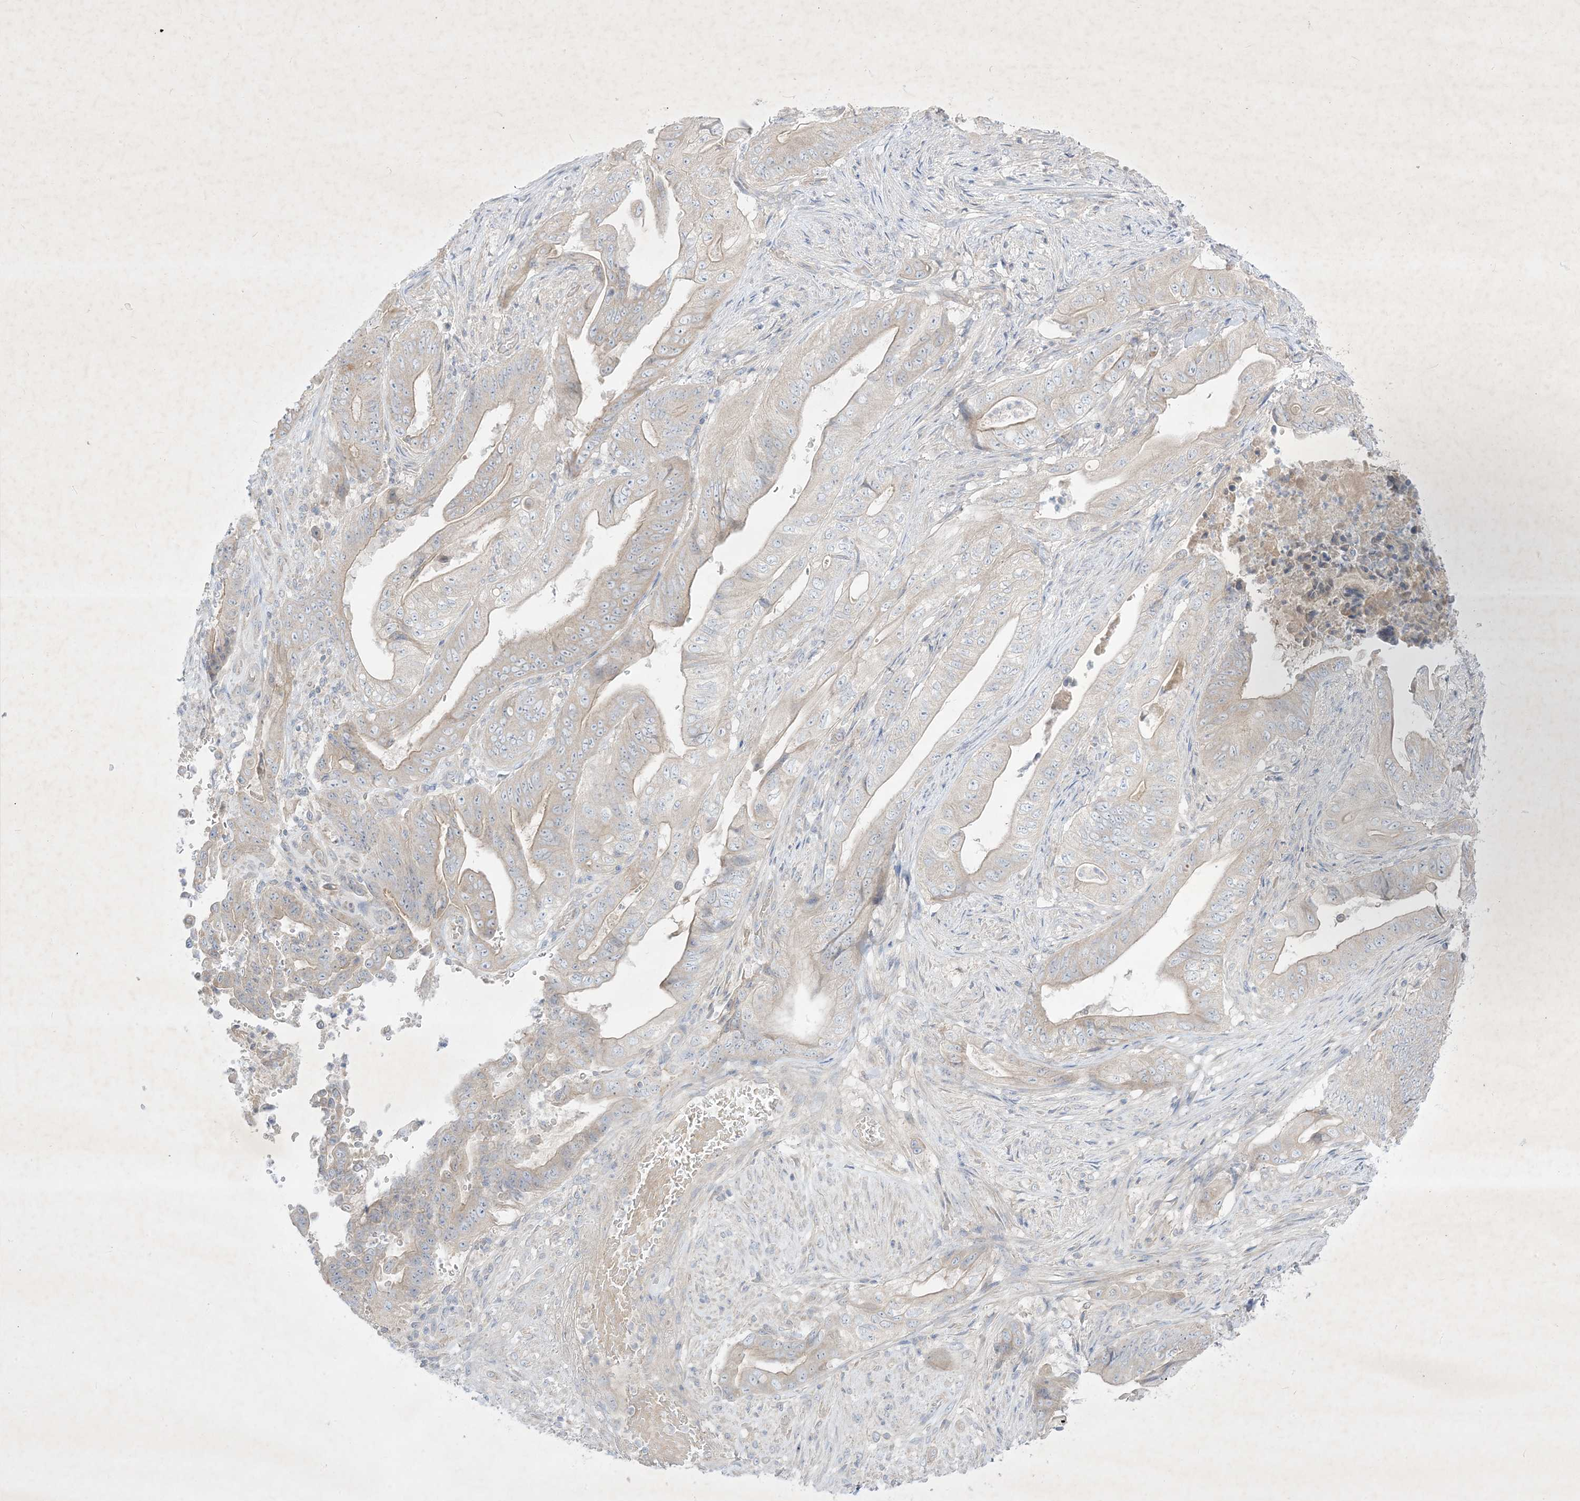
{"staining": {"intensity": "weak", "quantity": "<25%", "location": "cytoplasmic/membranous"}, "tissue": "stomach cancer", "cell_type": "Tumor cells", "image_type": "cancer", "snomed": [{"axis": "morphology", "description": "Adenocarcinoma, NOS"}, {"axis": "topography", "description": "Stomach"}], "caption": "Immunohistochemistry (IHC) histopathology image of neoplastic tissue: human stomach adenocarcinoma stained with DAB exhibits no significant protein positivity in tumor cells.", "gene": "PLEKHA3", "patient": {"sex": "female", "age": 73}}